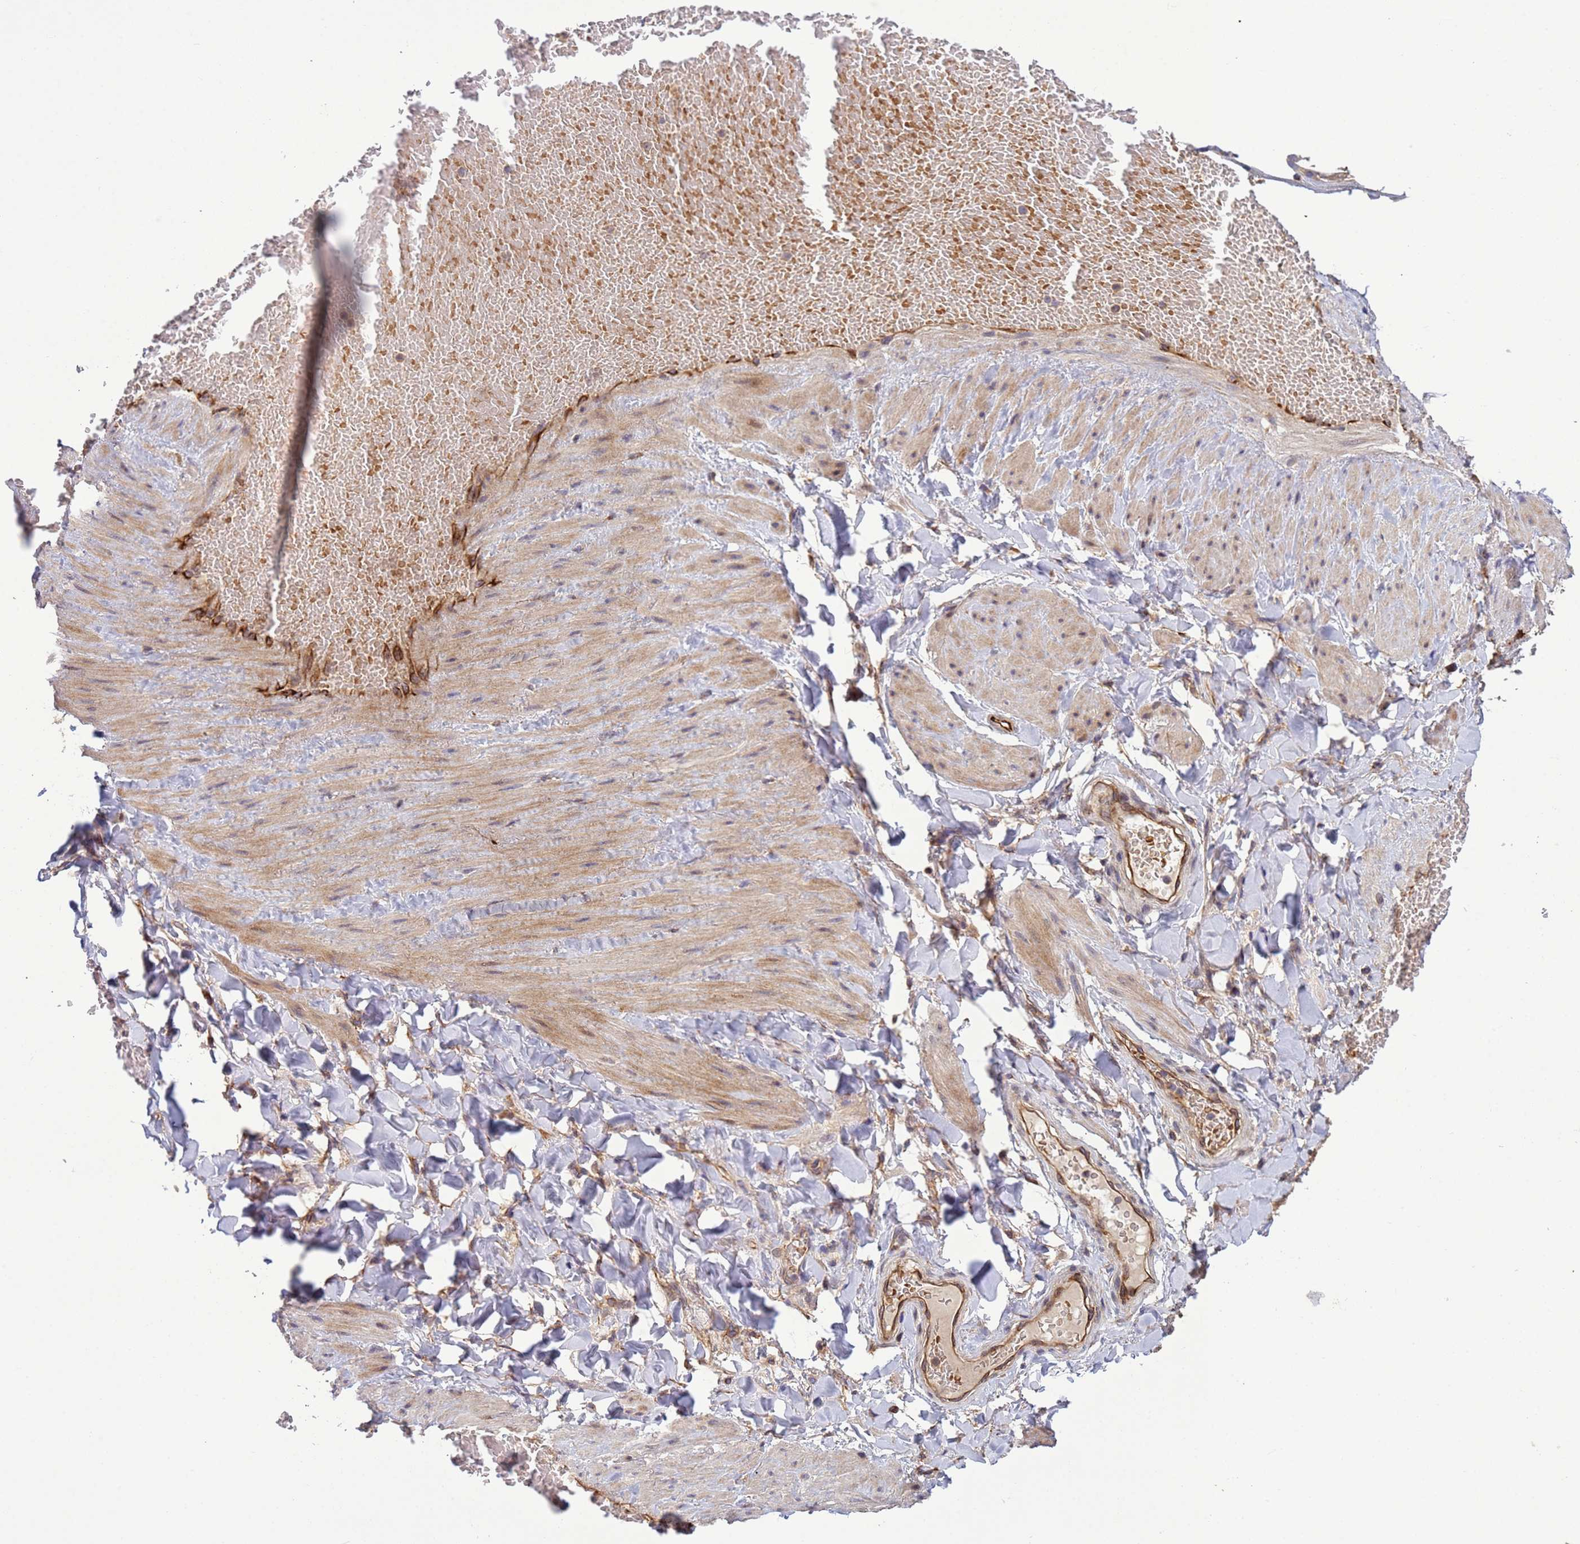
{"staining": {"intensity": "negative", "quantity": "none", "location": "none"}, "tissue": "adipose tissue", "cell_type": "Adipocytes", "image_type": "normal", "snomed": [{"axis": "morphology", "description": "Normal tissue, NOS"}, {"axis": "topography", "description": "Soft tissue"}, {"axis": "topography", "description": "Vascular tissue"}], "caption": "This is an immunohistochemistry (IHC) photomicrograph of benign adipose tissue. There is no staining in adipocytes.", "gene": "RAB10", "patient": {"sex": "male", "age": 54}}